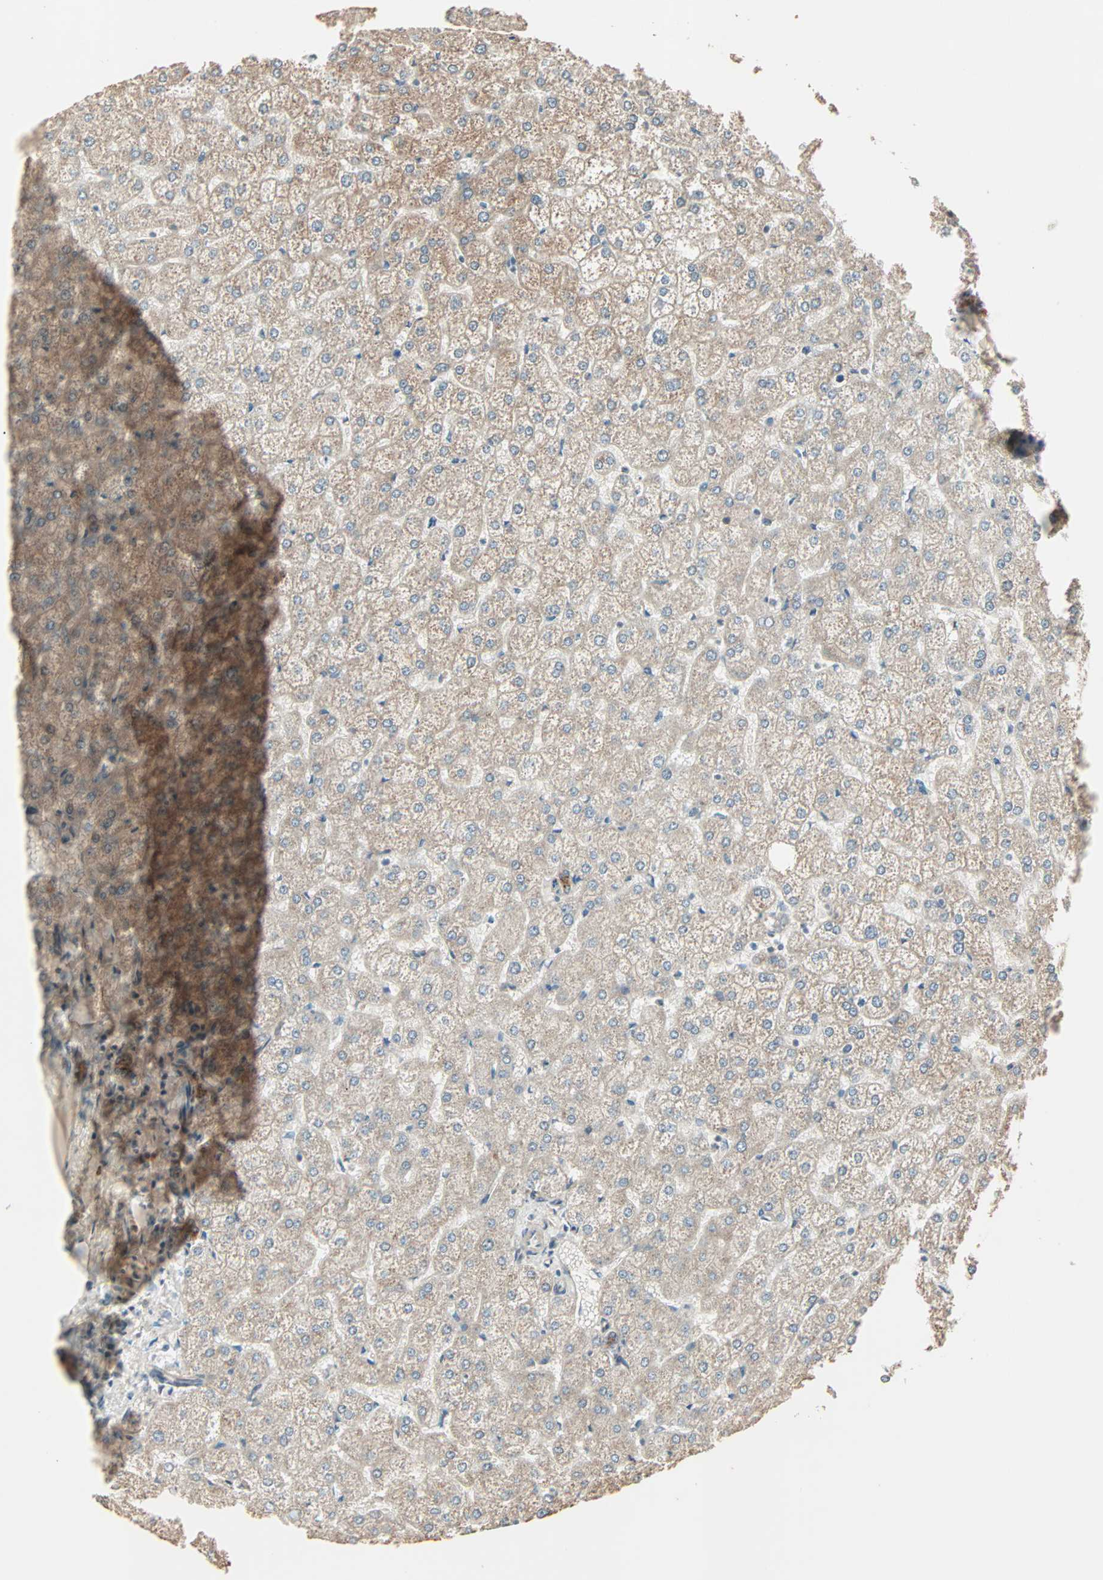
{"staining": {"intensity": "moderate", "quantity": ">75%", "location": "cytoplasmic/membranous"}, "tissue": "liver", "cell_type": "Cholangiocytes", "image_type": "normal", "snomed": [{"axis": "morphology", "description": "Normal tissue, NOS"}, {"axis": "topography", "description": "Liver"}], "caption": "There is medium levels of moderate cytoplasmic/membranous staining in cholangiocytes of normal liver, as demonstrated by immunohistochemical staining (brown color).", "gene": "GALNT3", "patient": {"sex": "female", "age": 32}}